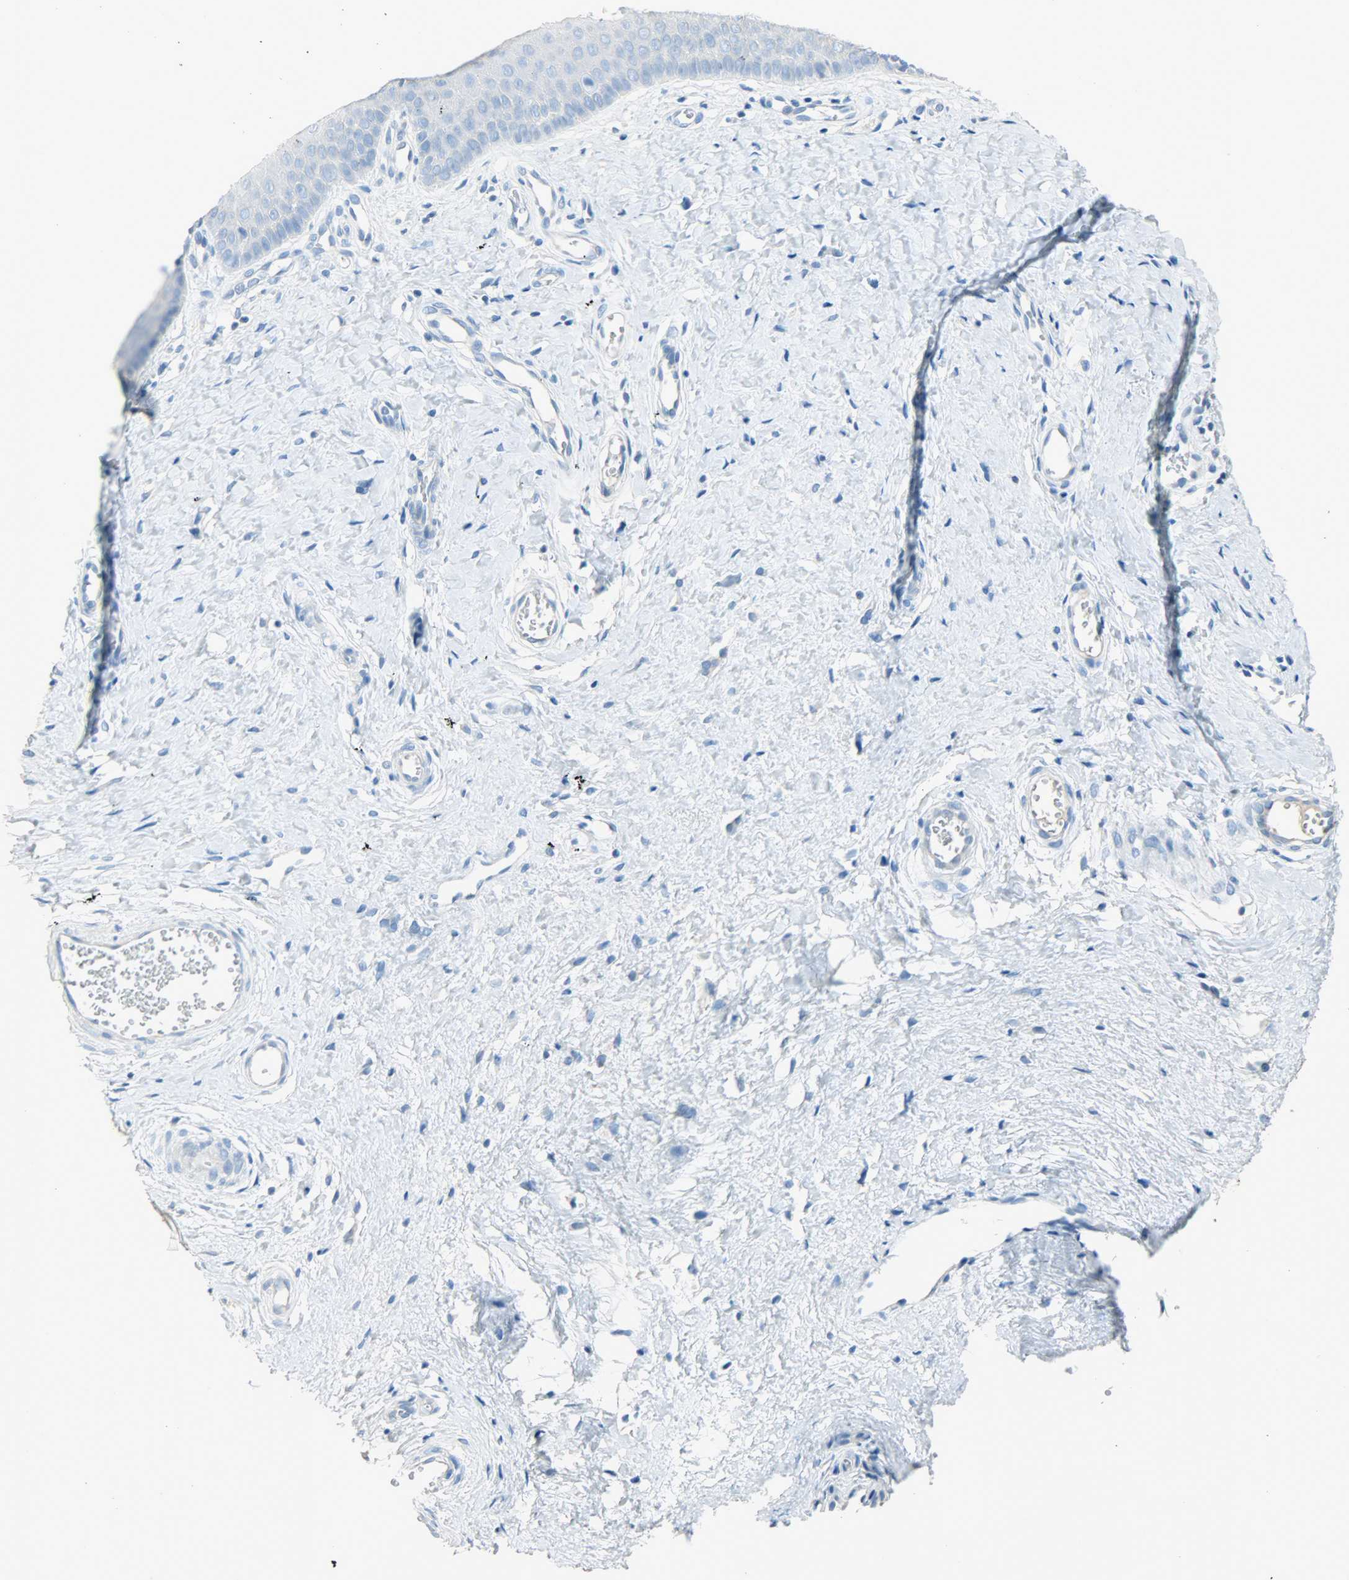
{"staining": {"intensity": "strong", "quantity": ">75%", "location": "cytoplasmic/membranous"}, "tissue": "cervix", "cell_type": "Glandular cells", "image_type": "normal", "snomed": [{"axis": "morphology", "description": "Normal tissue, NOS"}, {"axis": "topography", "description": "Cervix"}], "caption": "IHC staining of benign cervix, which exhibits high levels of strong cytoplasmic/membranous expression in about >75% of glandular cells indicating strong cytoplasmic/membranous protein expression. The staining was performed using DAB (brown) for protein detection and nuclei were counterstained in hematoxylin (blue).", "gene": "PROM1", "patient": {"sex": "female", "age": 55}}